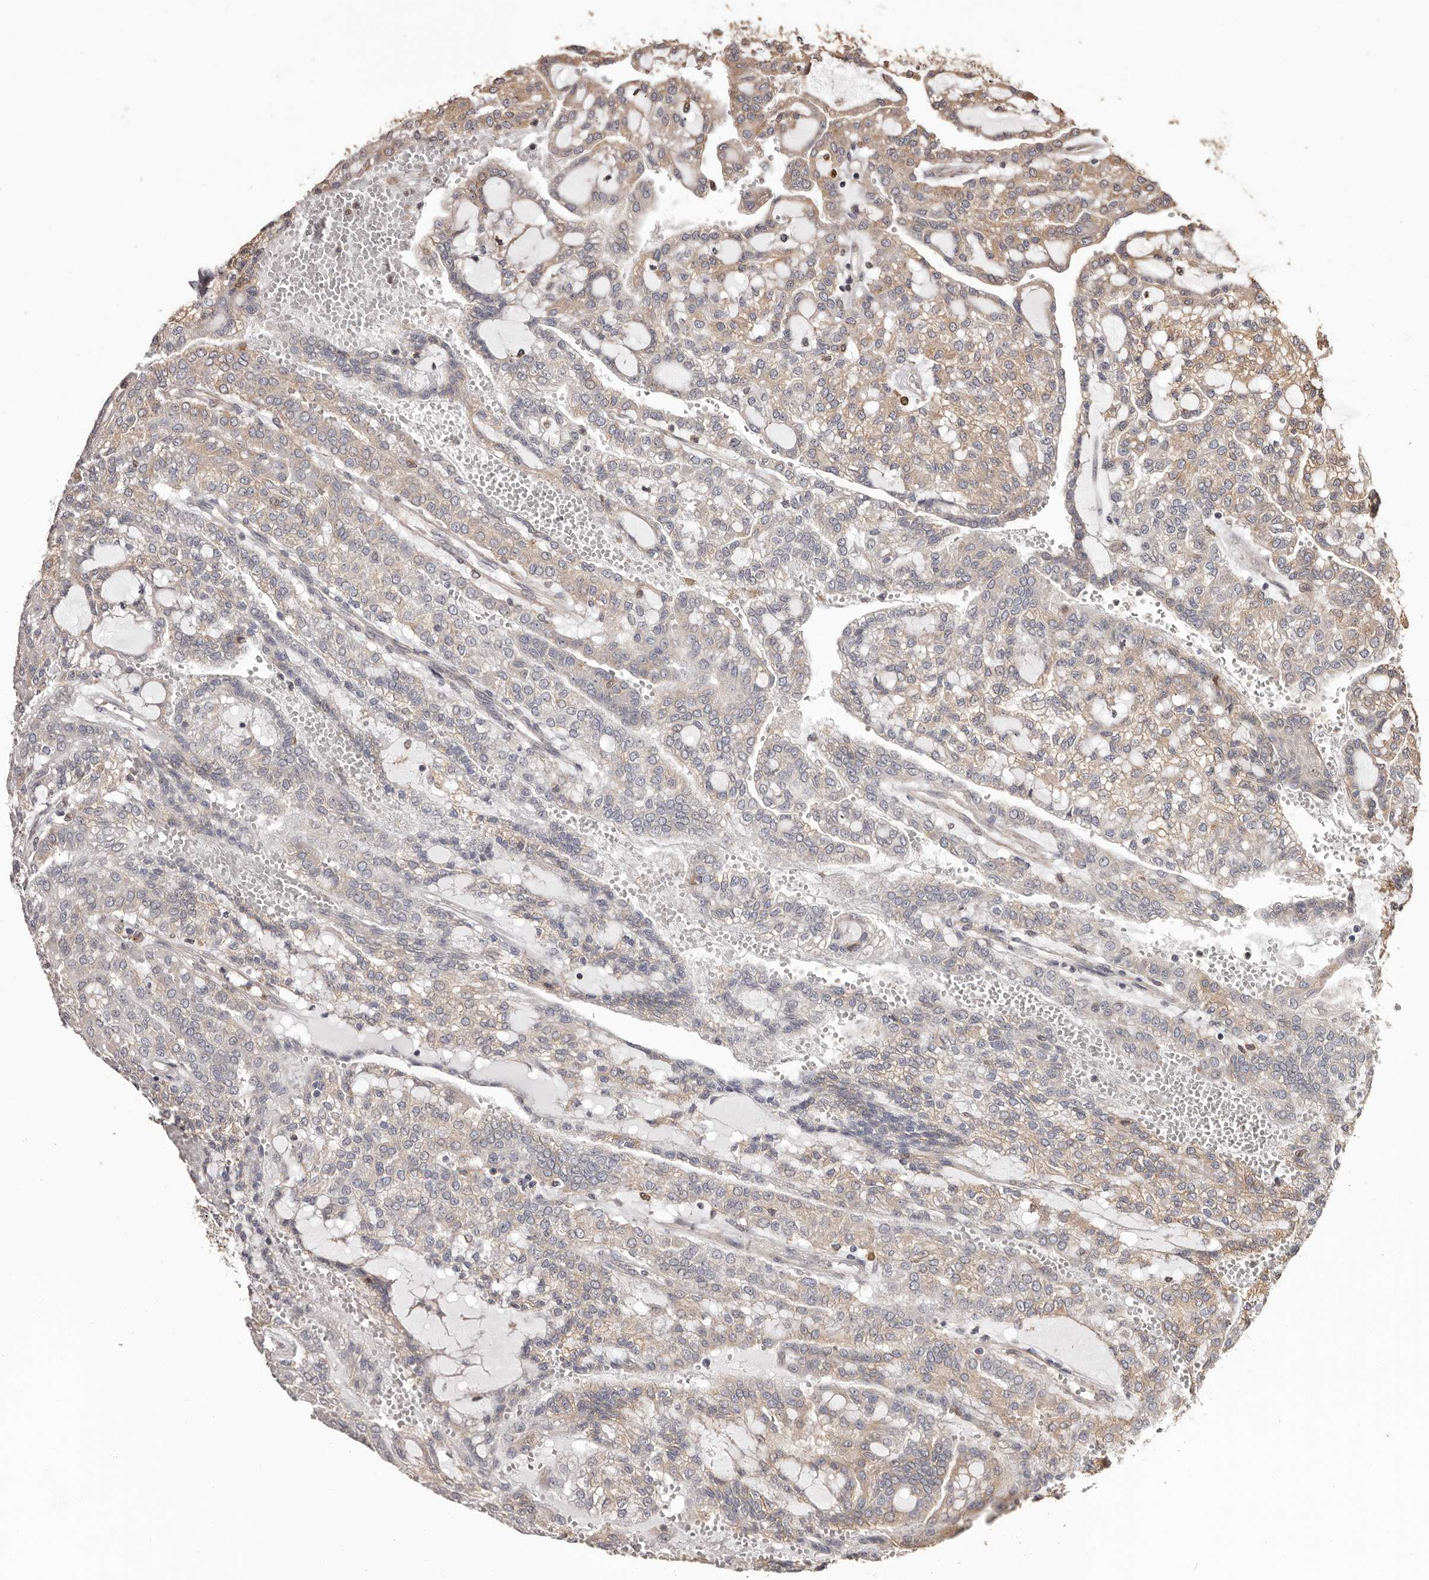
{"staining": {"intensity": "weak", "quantity": "<25%", "location": "cytoplasmic/membranous"}, "tissue": "renal cancer", "cell_type": "Tumor cells", "image_type": "cancer", "snomed": [{"axis": "morphology", "description": "Adenocarcinoma, NOS"}, {"axis": "topography", "description": "Kidney"}], "caption": "Renal adenocarcinoma was stained to show a protein in brown. There is no significant staining in tumor cells.", "gene": "ZCCHC7", "patient": {"sex": "male", "age": 63}}